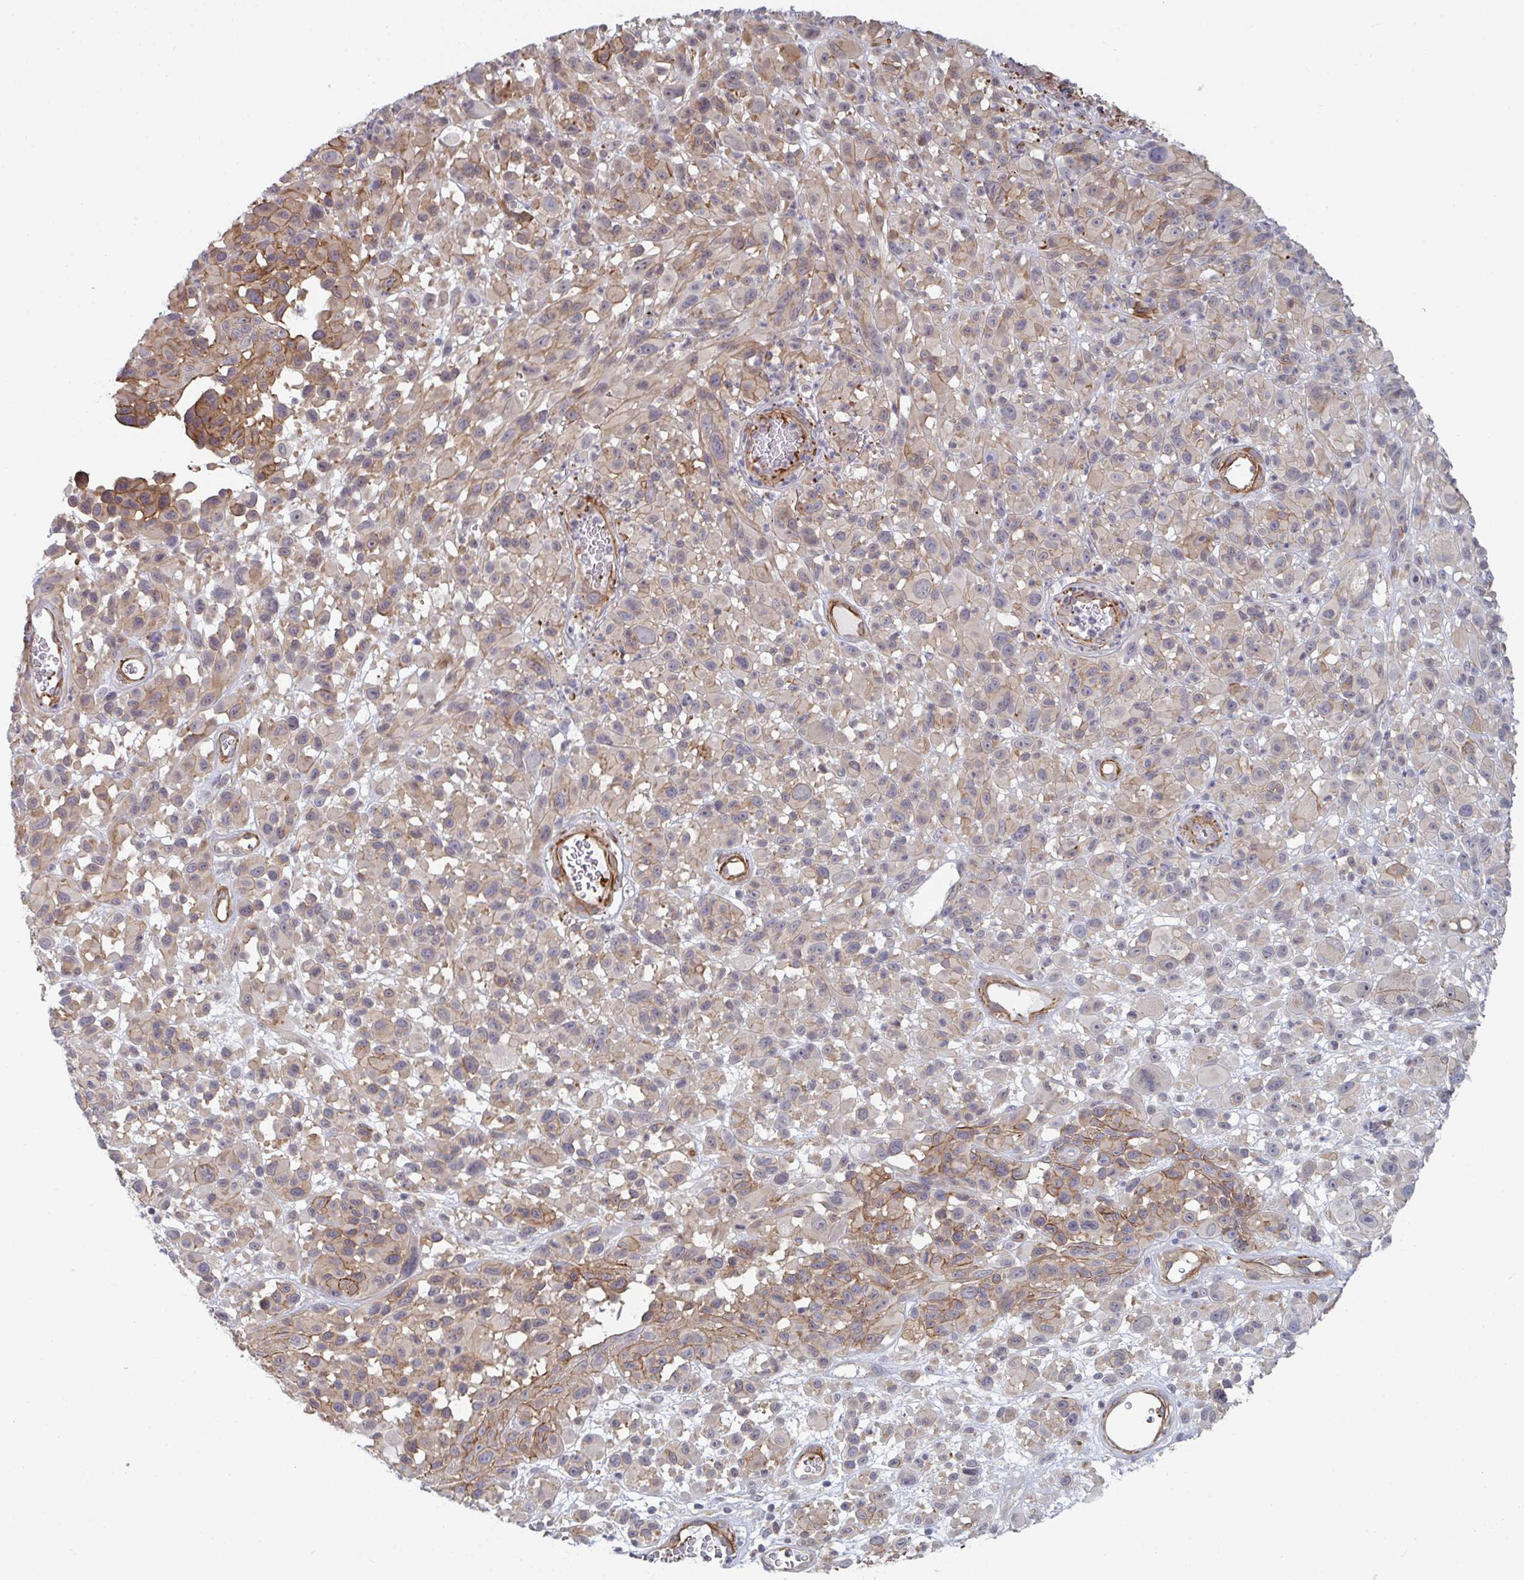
{"staining": {"intensity": "moderate", "quantity": "<25%", "location": "cytoplasmic/membranous"}, "tissue": "melanoma", "cell_type": "Tumor cells", "image_type": "cancer", "snomed": [{"axis": "morphology", "description": "Malignant melanoma, NOS"}, {"axis": "topography", "description": "Skin"}], "caption": "A brown stain labels moderate cytoplasmic/membranous positivity of a protein in human melanoma tumor cells.", "gene": "NEURL4", "patient": {"sex": "male", "age": 68}}